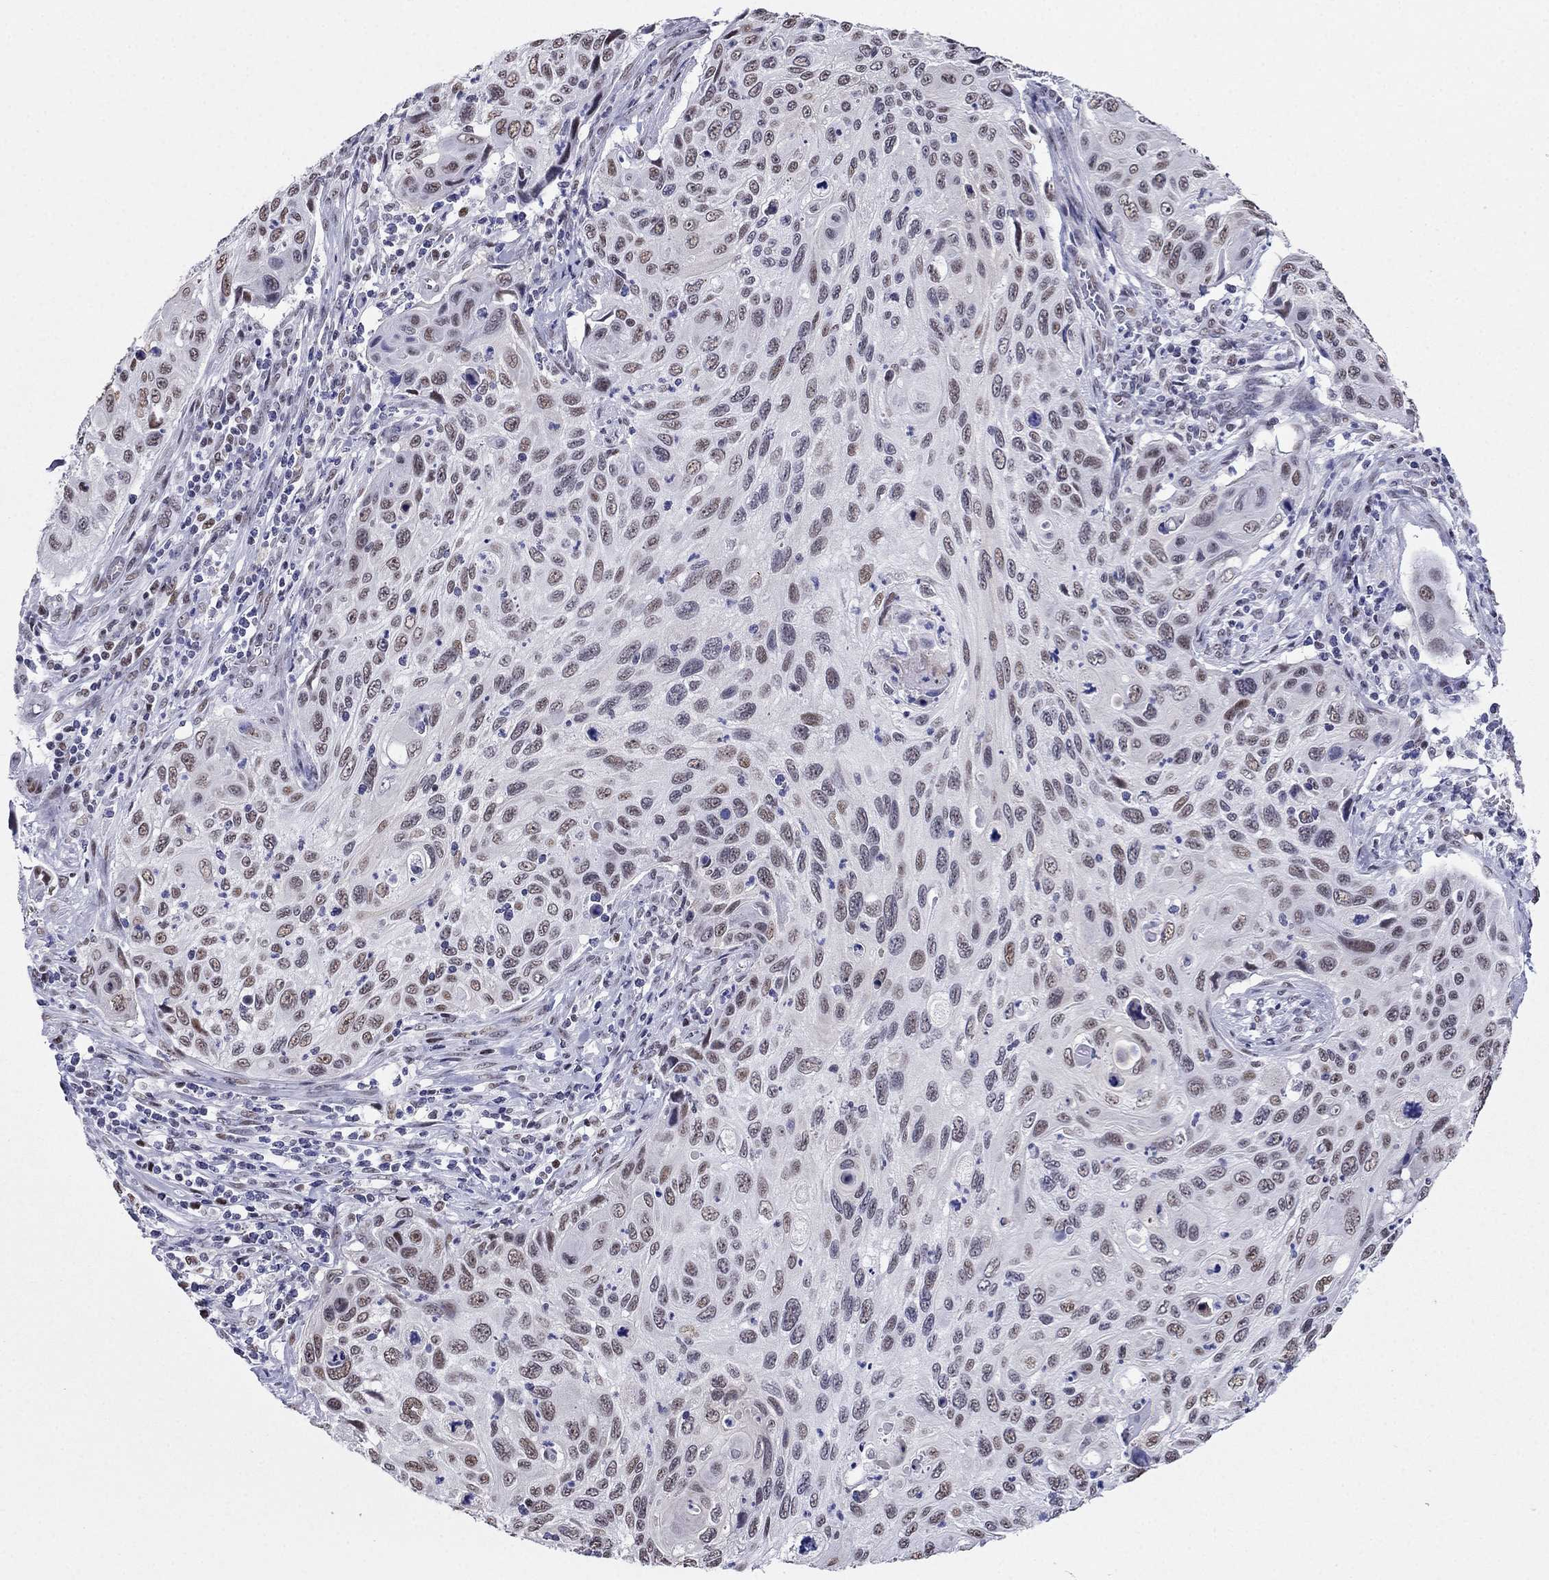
{"staining": {"intensity": "weak", "quantity": "25%-75%", "location": "nuclear"}, "tissue": "cervical cancer", "cell_type": "Tumor cells", "image_type": "cancer", "snomed": [{"axis": "morphology", "description": "Squamous cell carcinoma, NOS"}, {"axis": "topography", "description": "Cervix"}], "caption": "Weak nuclear positivity for a protein is present in approximately 25%-75% of tumor cells of cervical cancer (squamous cell carcinoma) using IHC.", "gene": "PPM1G", "patient": {"sex": "female", "age": 70}}